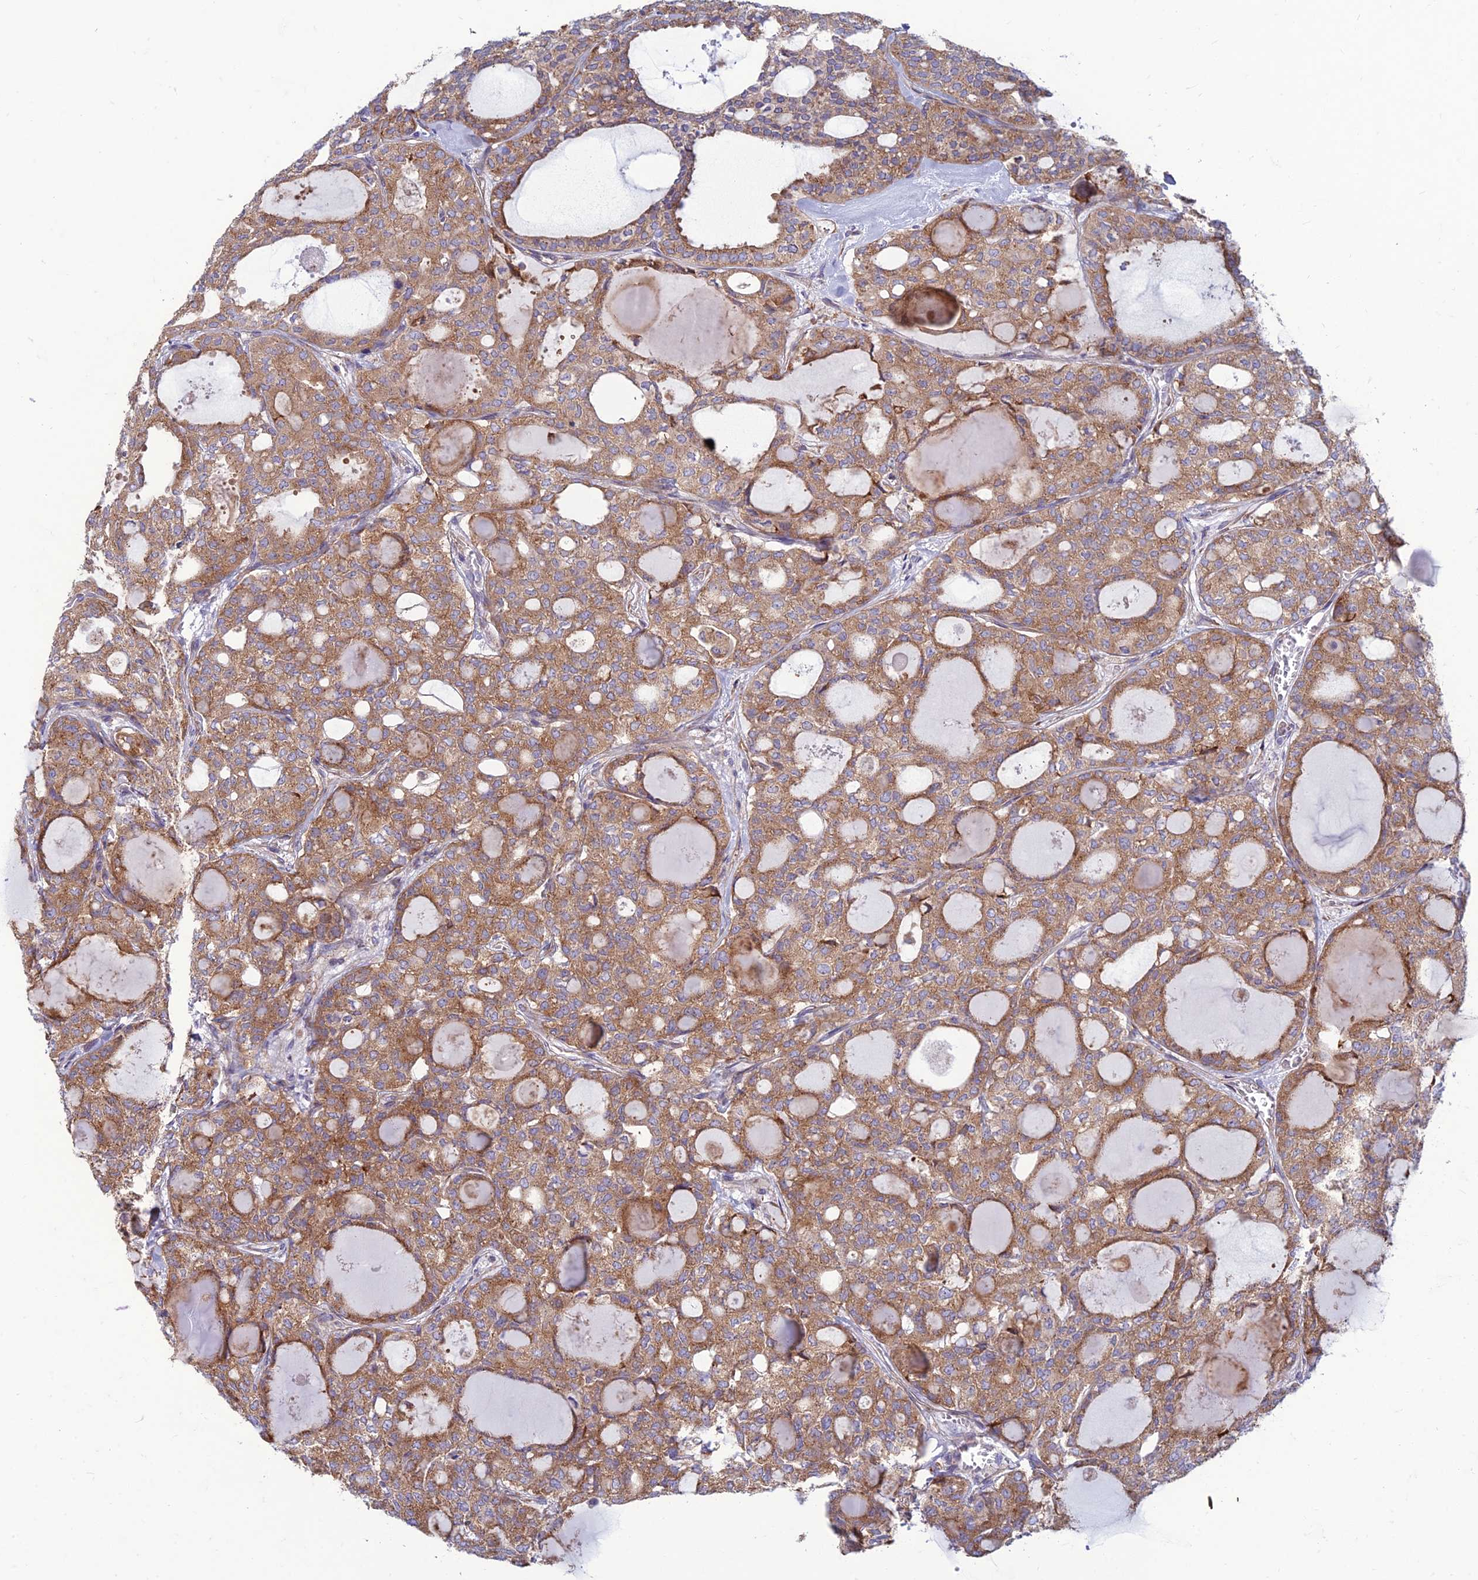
{"staining": {"intensity": "moderate", "quantity": ">75%", "location": "cytoplasmic/membranous"}, "tissue": "thyroid cancer", "cell_type": "Tumor cells", "image_type": "cancer", "snomed": [{"axis": "morphology", "description": "Follicular adenoma carcinoma, NOS"}, {"axis": "topography", "description": "Thyroid gland"}], "caption": "Immunohistochemistry (IHC) histopathology image of thyroid cancer stained for a protein (brown), which exhibits medium levels of moderate cytoplasmic/membranous staining in about >75% of tumor cells.", "gene": "RPL17-C18orf32", "patient": {"sex": "male", "age": 75}}